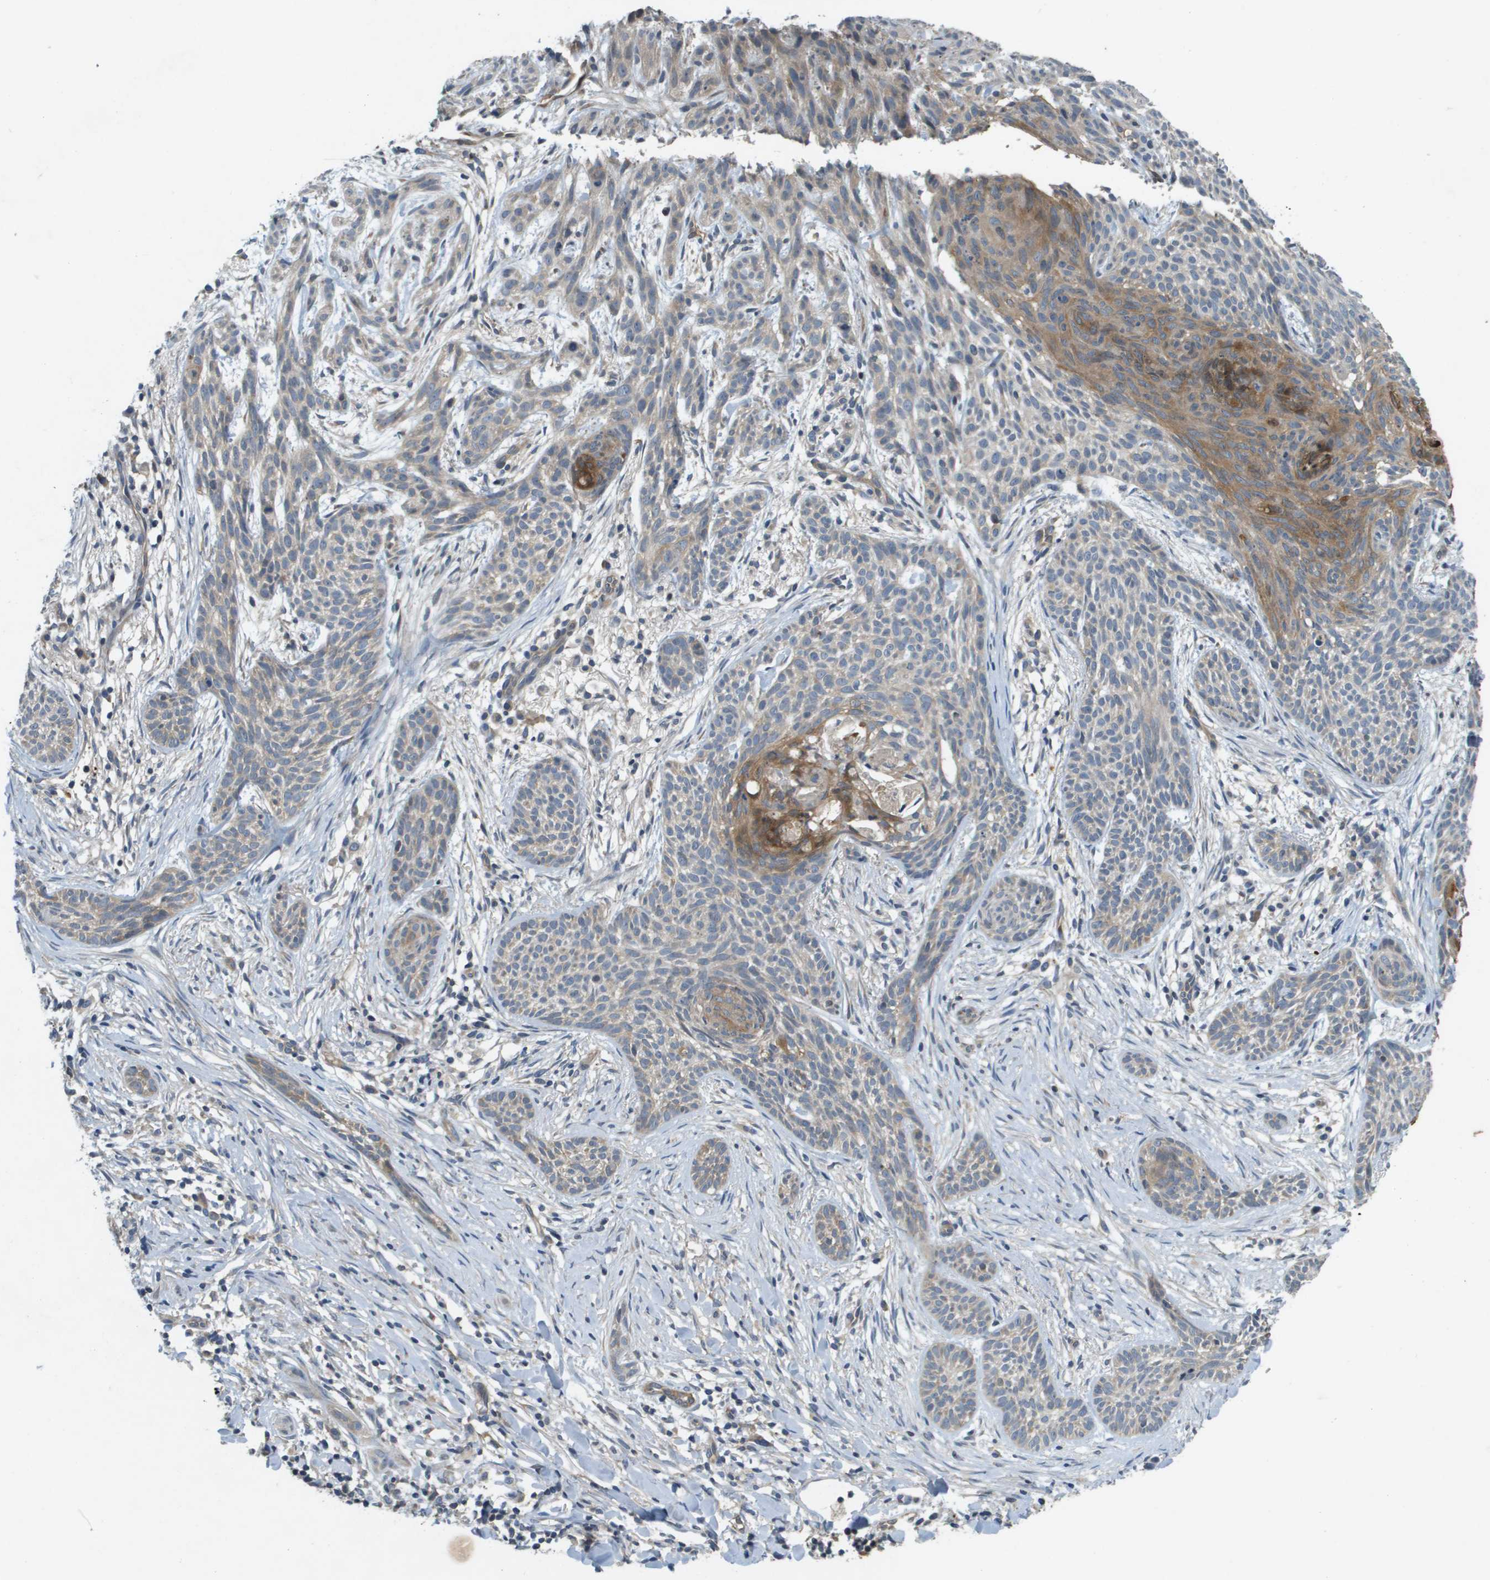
{"staining": {"intensity": "moderate", "quantity": "<25%", "location": "cytoplasmic/membranous"}, "tissue": "skin cancer", "cell_type": "Tumor cells", "image_type": "cancer", "snomed": [{"axis": "morphology", "description": "Basal cell carcinoma"}, {"axis": "topography", "description": "Skin"}], "caption": "Immunohistochemistry image of human skin cancer (basal cell carcinoma) stained for a protein (brown), which demonstrates low levels of moderate cytoplasmic/membranous positivity in approximately <25% of tumor cells.", "gene": "PGAP3", "patient": {"sex": "female", "age": 59}}